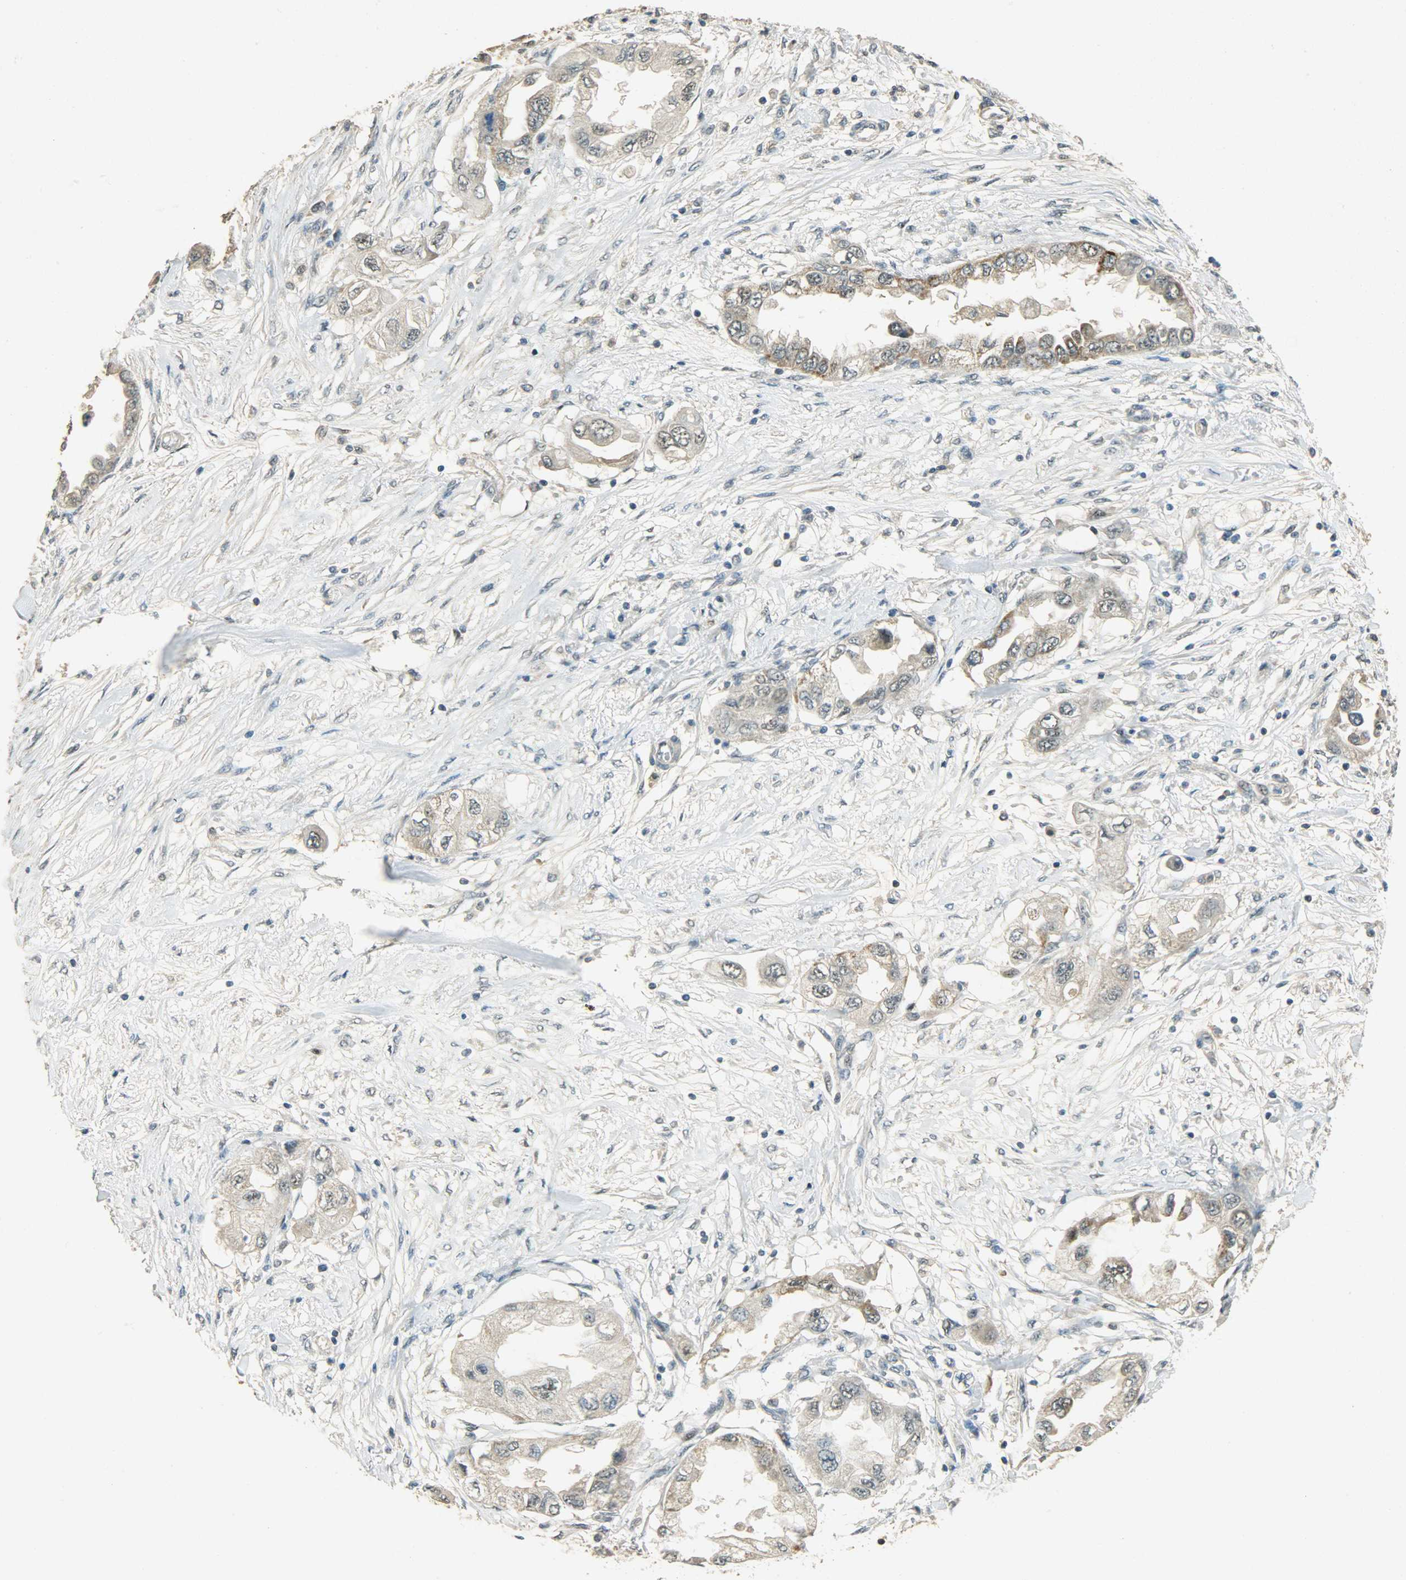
{"staining": {"intensity": "weak", "quantity": ">75%", "location": "cytoplasmic/membranous"}, "tissue": "endometrial cancer", "cell_type": "Tumor cells", "image_type": "cancer", "snomed": [{"axis": "morphology", "description": "Adenocarcinoma, NOS"}, {"axis": "topography", "description": "Endometrium"}], "caption": "Protein staining demonstrates weak cytoplasmic/membranous staining in about >75% of tumor cells in adenocarcinoma (endometrial). (DAB (3,3'-diaminobenzidine) = brown stain, brightfield microscopy at high magnification).", "gene": "HDHD5", "patient": {"sex": "female", "age": 67}}